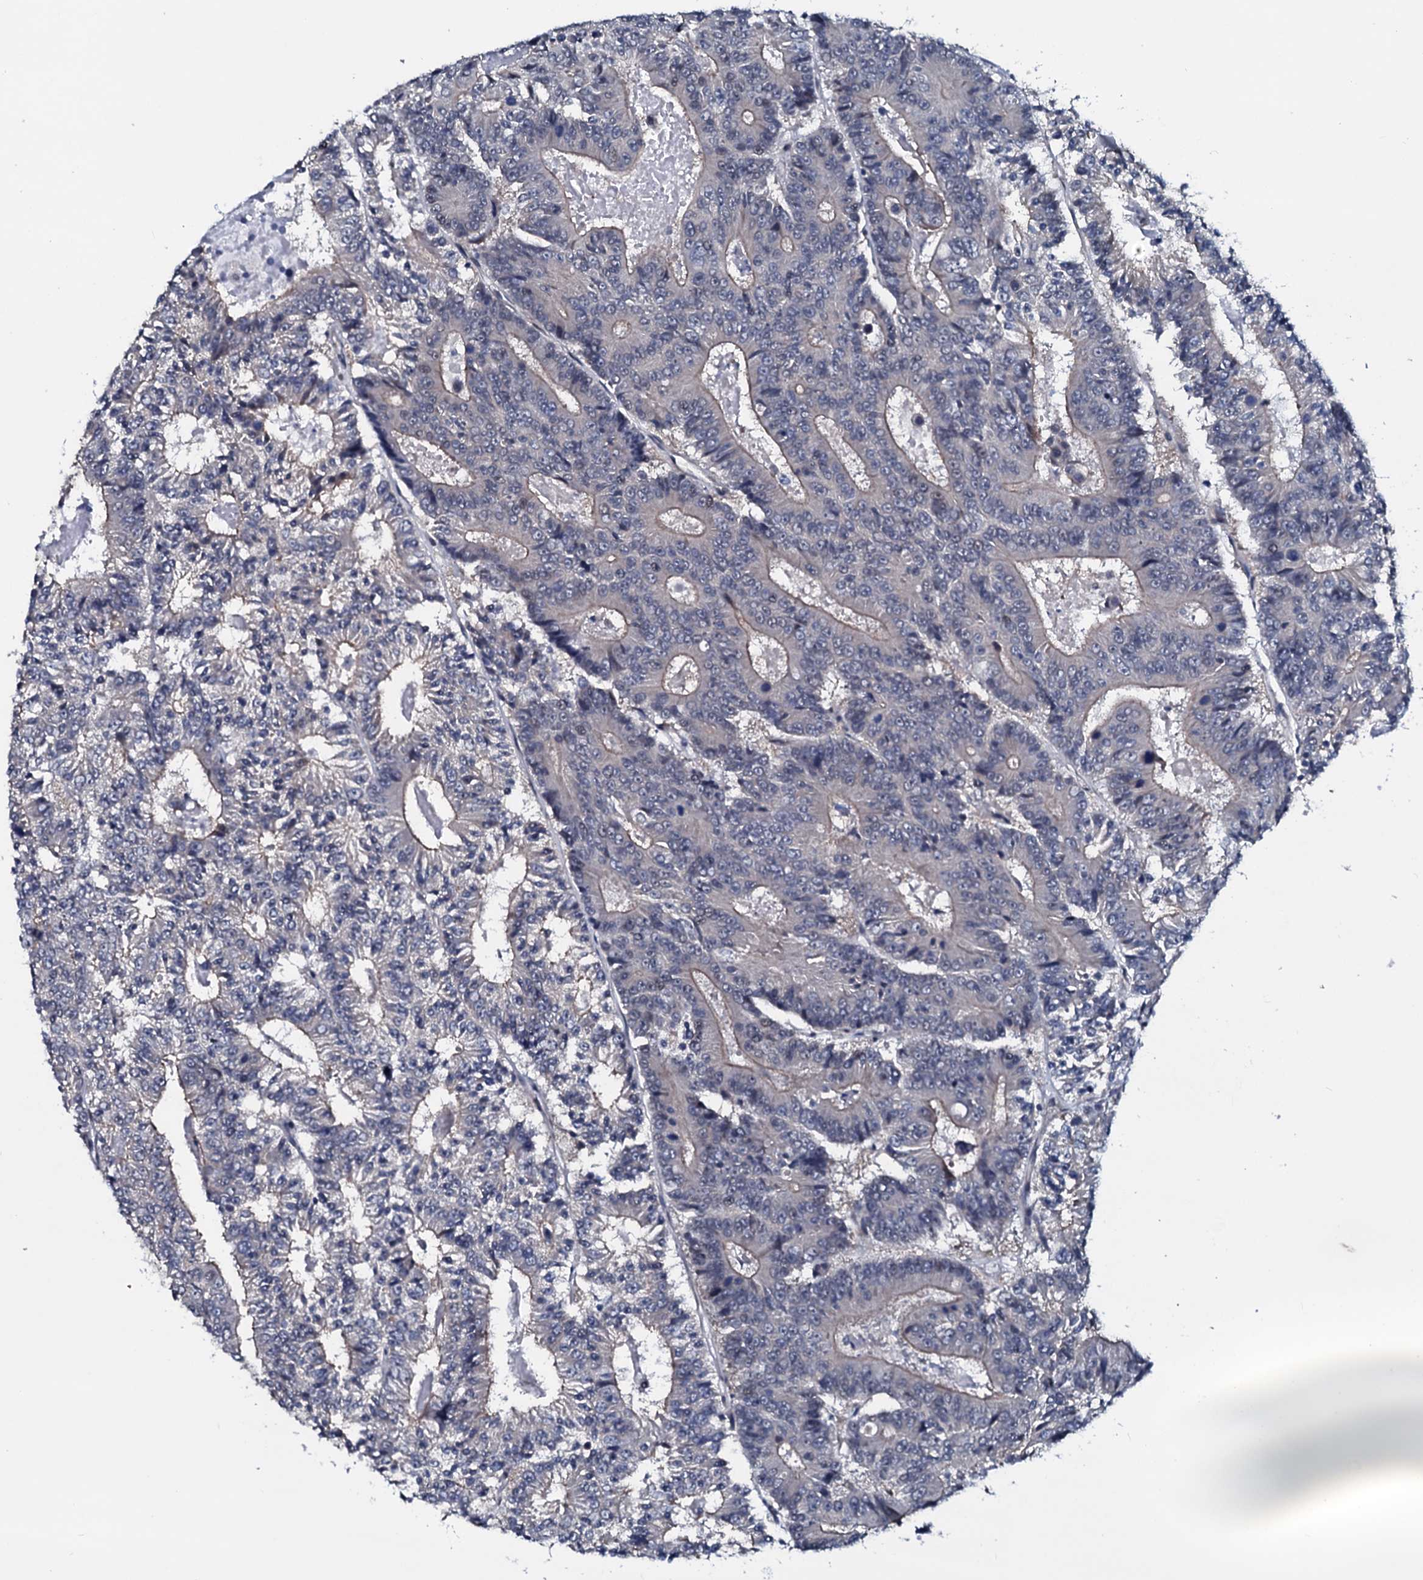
{"staining": {"intensity": "moderate", "quantity": "25%-75%", "location": "cytoplasmic/membranous"}, "tissue": "colorectal cancer", "cell_type": "Tumor cells", "image_type": "cancer", "snomed": [{"axis": "morphology", "description": "Adenocarcinoma, NOS"}, {"axis": "topography", "description": "Colon"}], "caption": "A histopathology image showing moderate cytoplasmic/membranous staining in approximately 25%-75% of tumor cells in colorectal cancer (adenocarcinoma), as visualized by brown immunohistochemical staining.", "gene": "OGFOD2", "patient": {"sex": "male", "age": 83}}